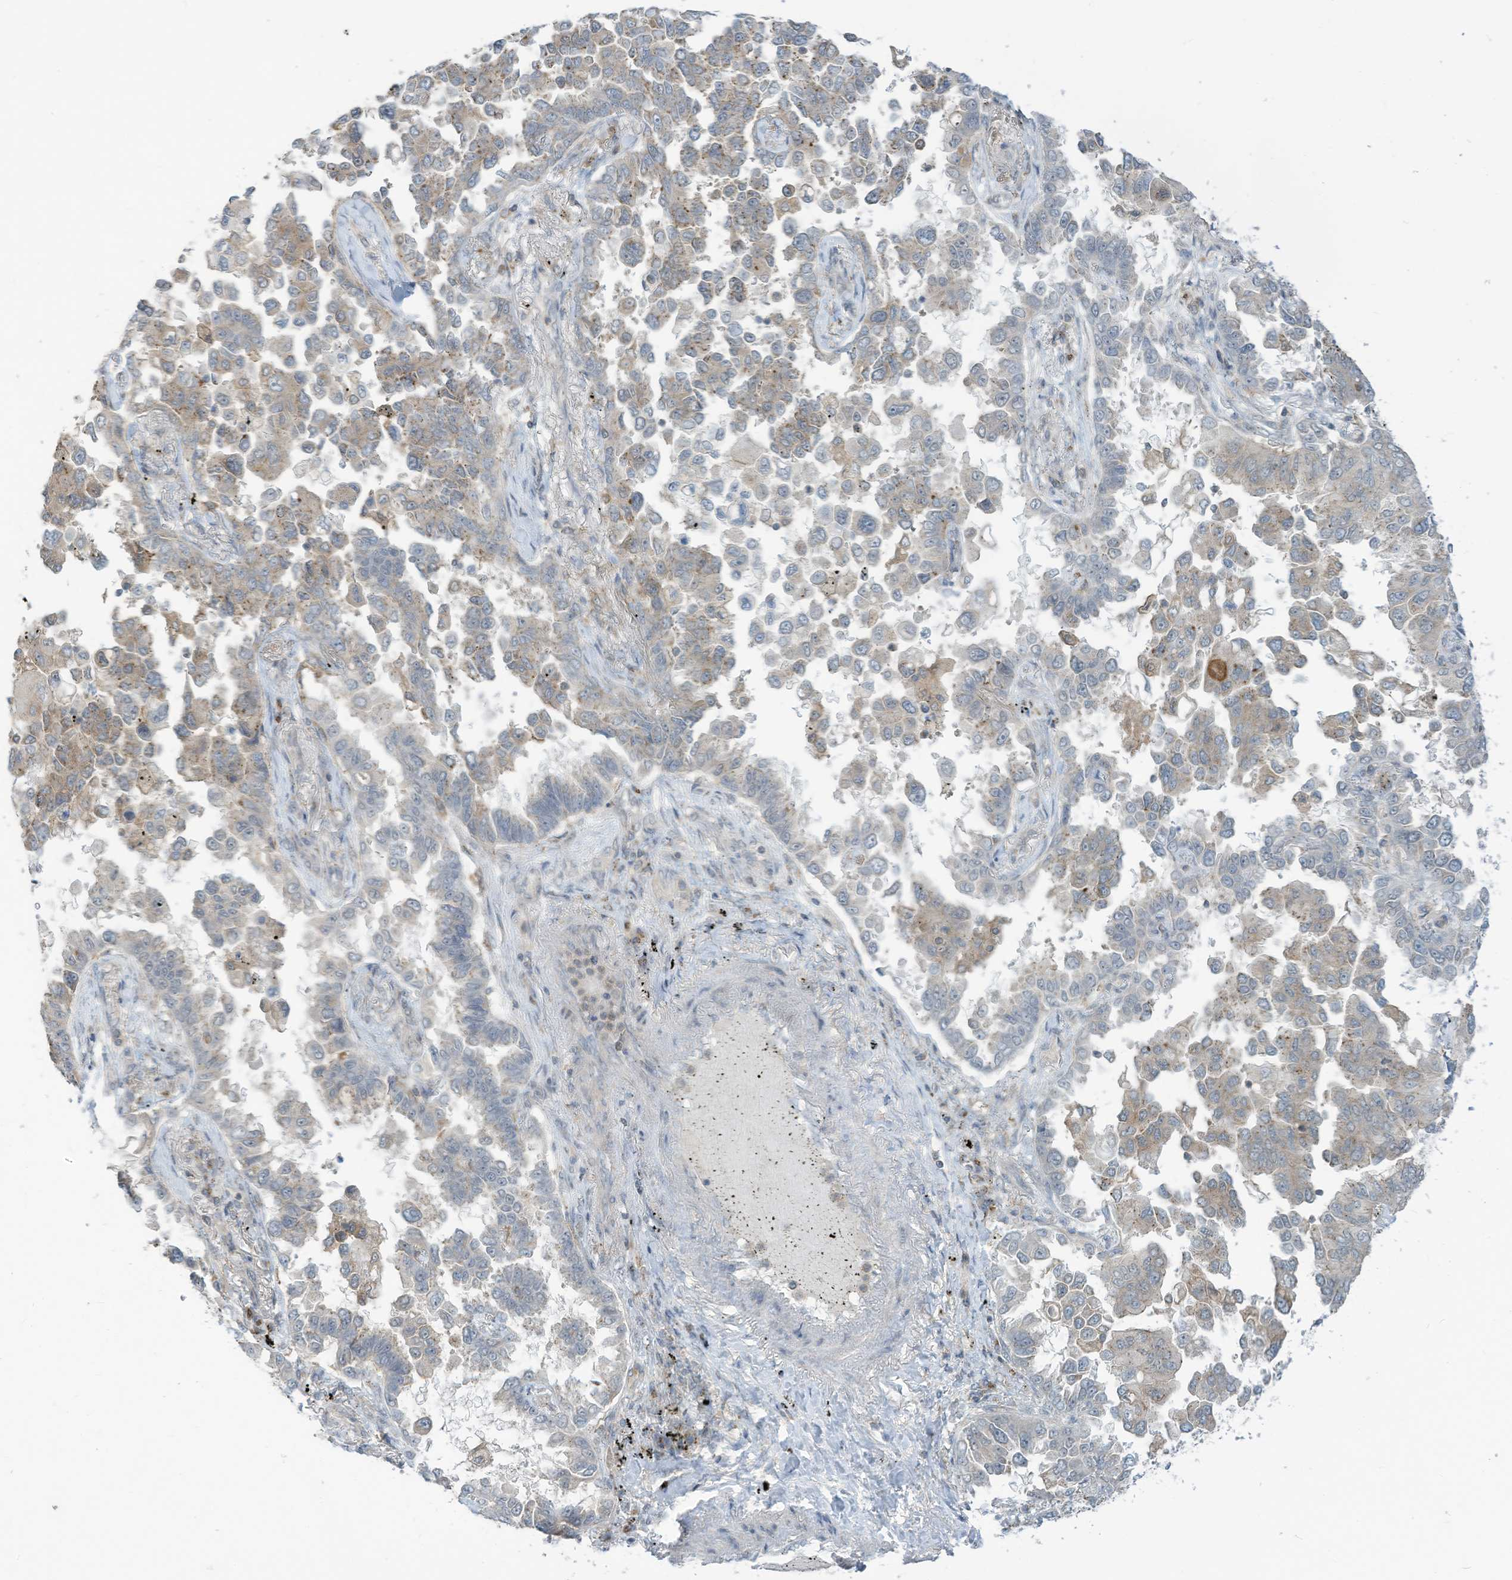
{"staining": {"intensity": "weak", "quantity": "<25%", "location": "cytoplasmic/membranous"}, "tissue": "lung cancer", "cell_type": "Tumor cells", "image_type": "cancer", "snomed": [{"axis": "morphology", "description": "Adenocarcinoma, NOS"}, {"axis": "topography", "description": "Lung"}], "caption": "This is a micrograph of immunohistochemistry (IHC) staining of lung adenocarcinoma, which shows no expression in tumor cells.", "gene": "PARVG", "patient": {"sex": "female", "age": 67}}